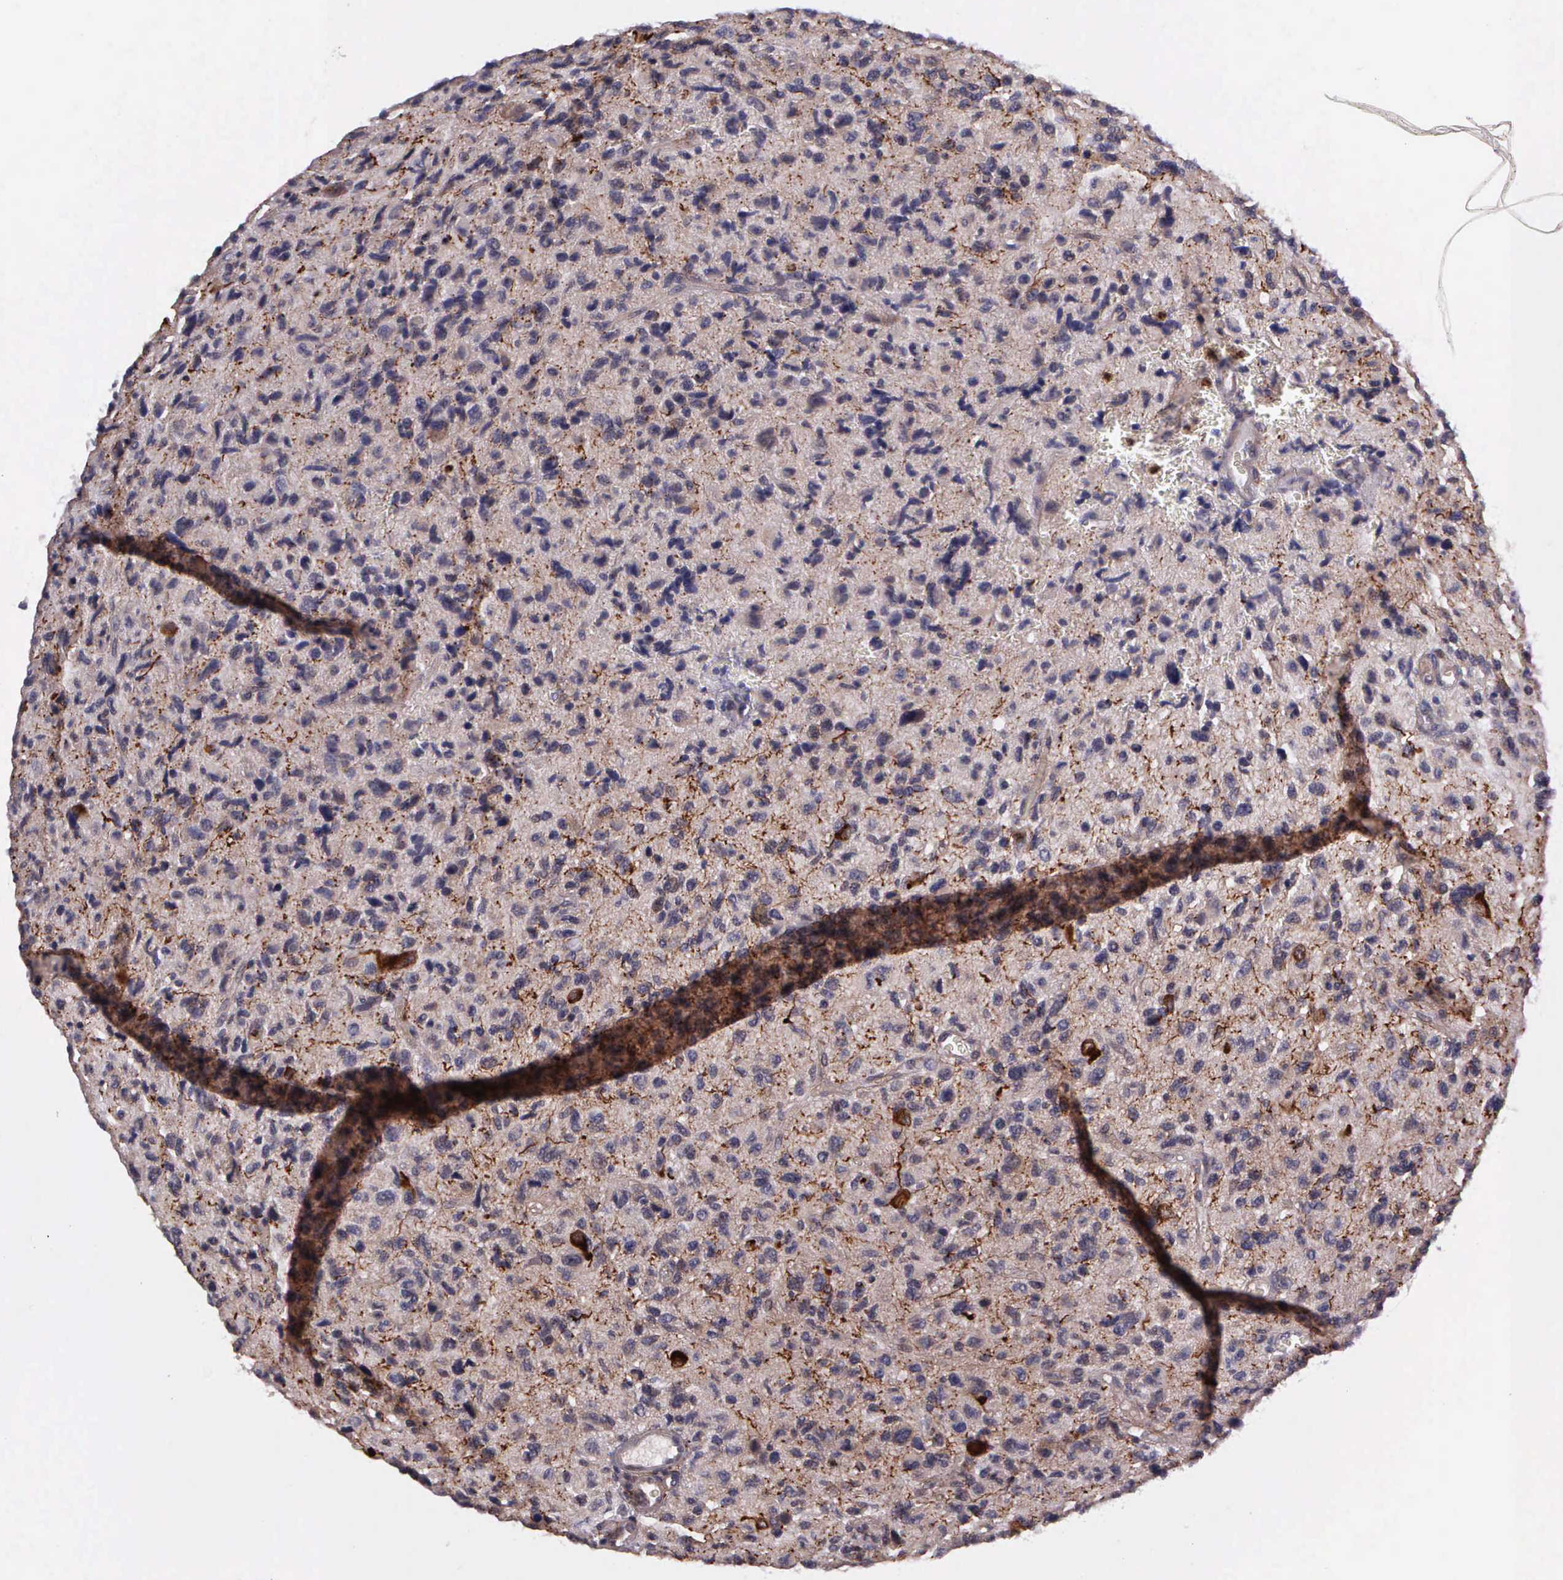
{"staining": {"intensity": "moderate", "quantity": "25%-75%", "location": "cytoplasmic/membranous"}, "tissue": "glioma", "cell_type": "Tumor cells", "image_type": "cancer", "snomed": [{"axis": "morphology", "description": "Glioma, malignant, High grade"}, {"axis": "topography", "description": "Brain"}], "caption": "Malignant glioma (high-grade) stained with a protein marker shows moderate staining in tumor cells.", "gene": "PRICKLE3", "patient": {"sex": "female", "age": 60}}